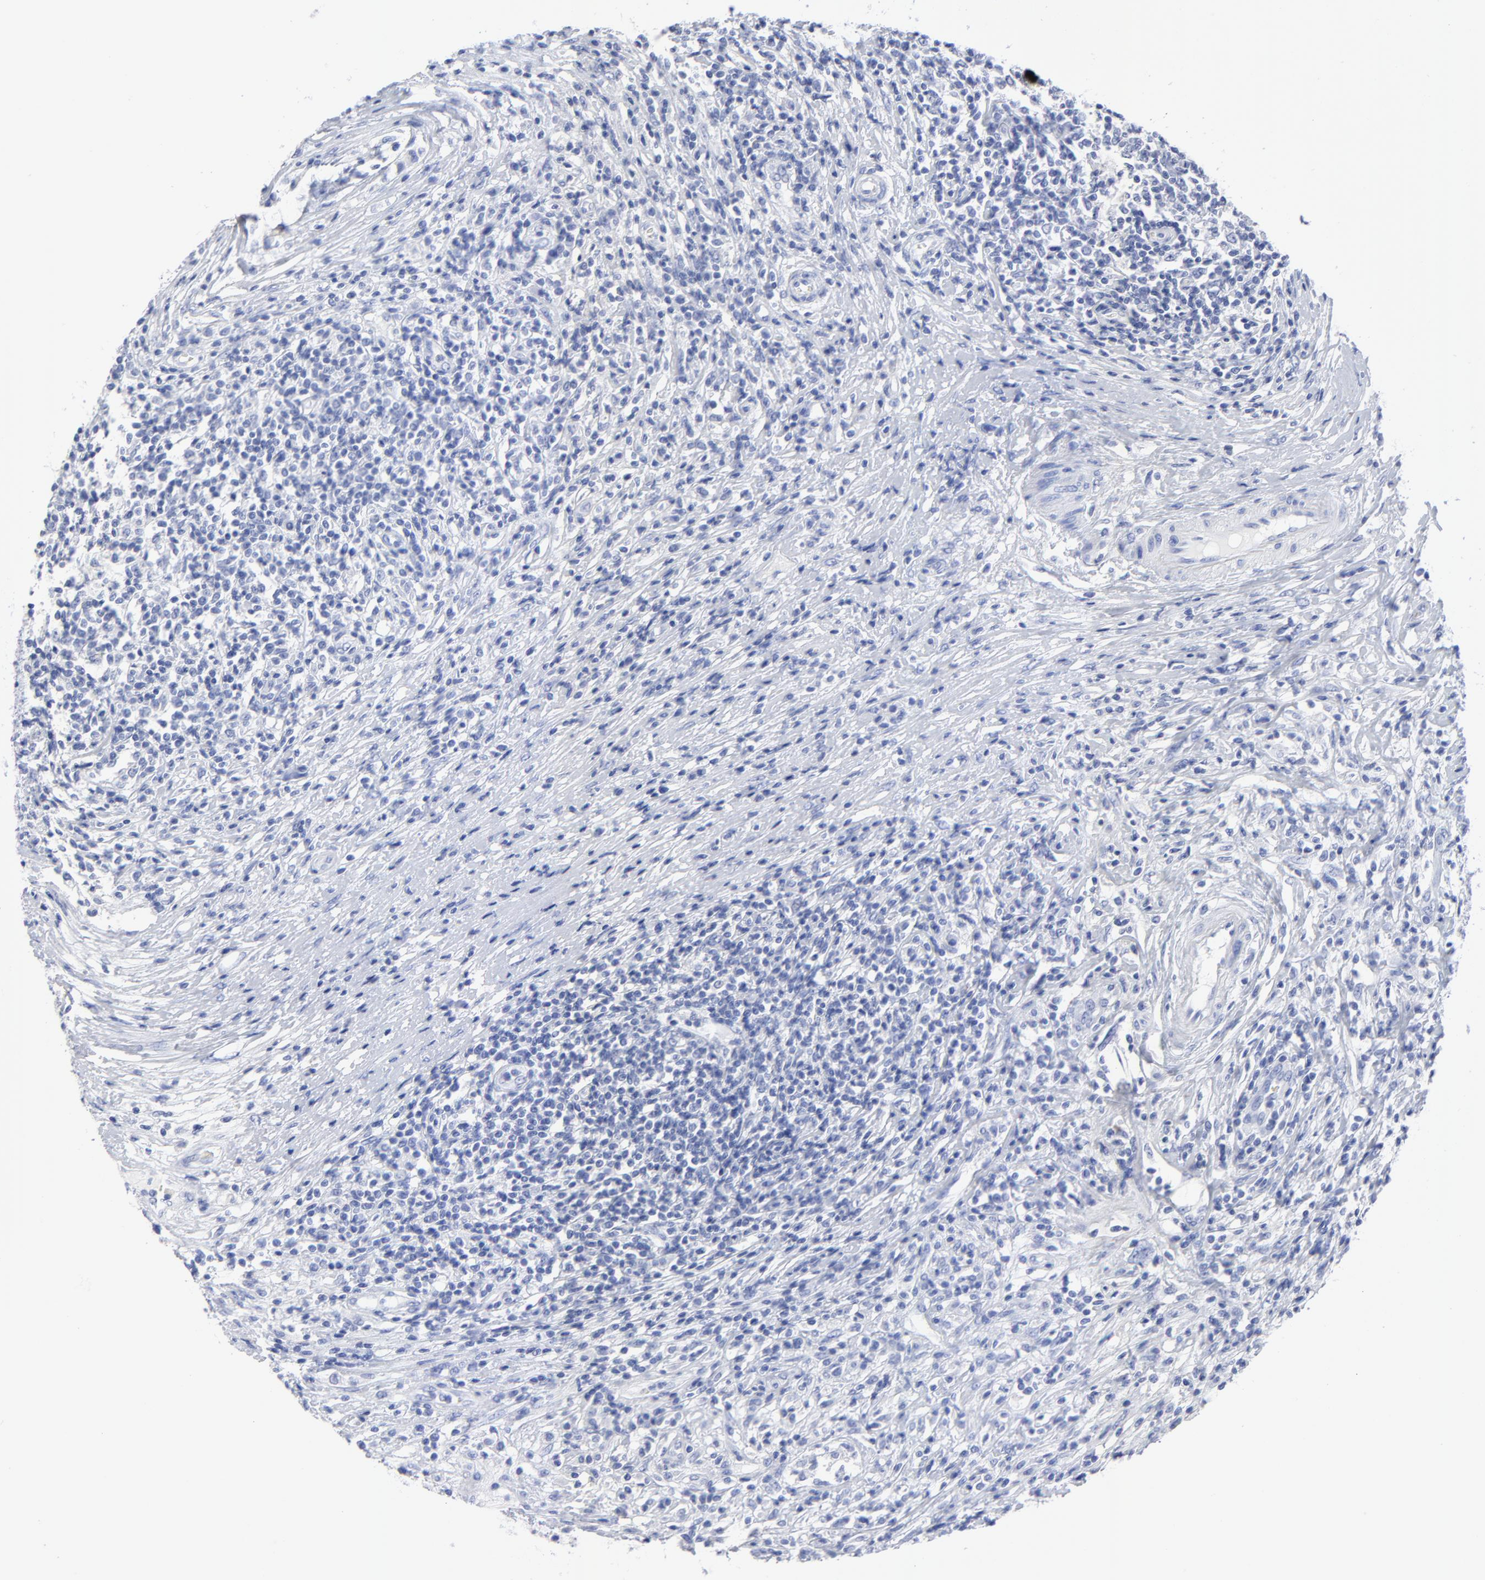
{"staining": {"intensity": "negative", "quantity": "none", "location": "none"}, "tissue": "lymphoma", "cell_type": "Tumor cells", "image_type": "cancer", "snomed": [{"axis": "morphology", "description": "Malignant lymphoma, non-Hodgkin's type, High grade"}, {"axis": "topography", "description": "Lymph node"}], "caption": "This is an IHC histopathology image of high-grade malignant lymphoma, non-Hodgkin's type. There is no expression in tumor cells.", "gene": "ACY1", "patient": {"sex": "female", "age": 84}}